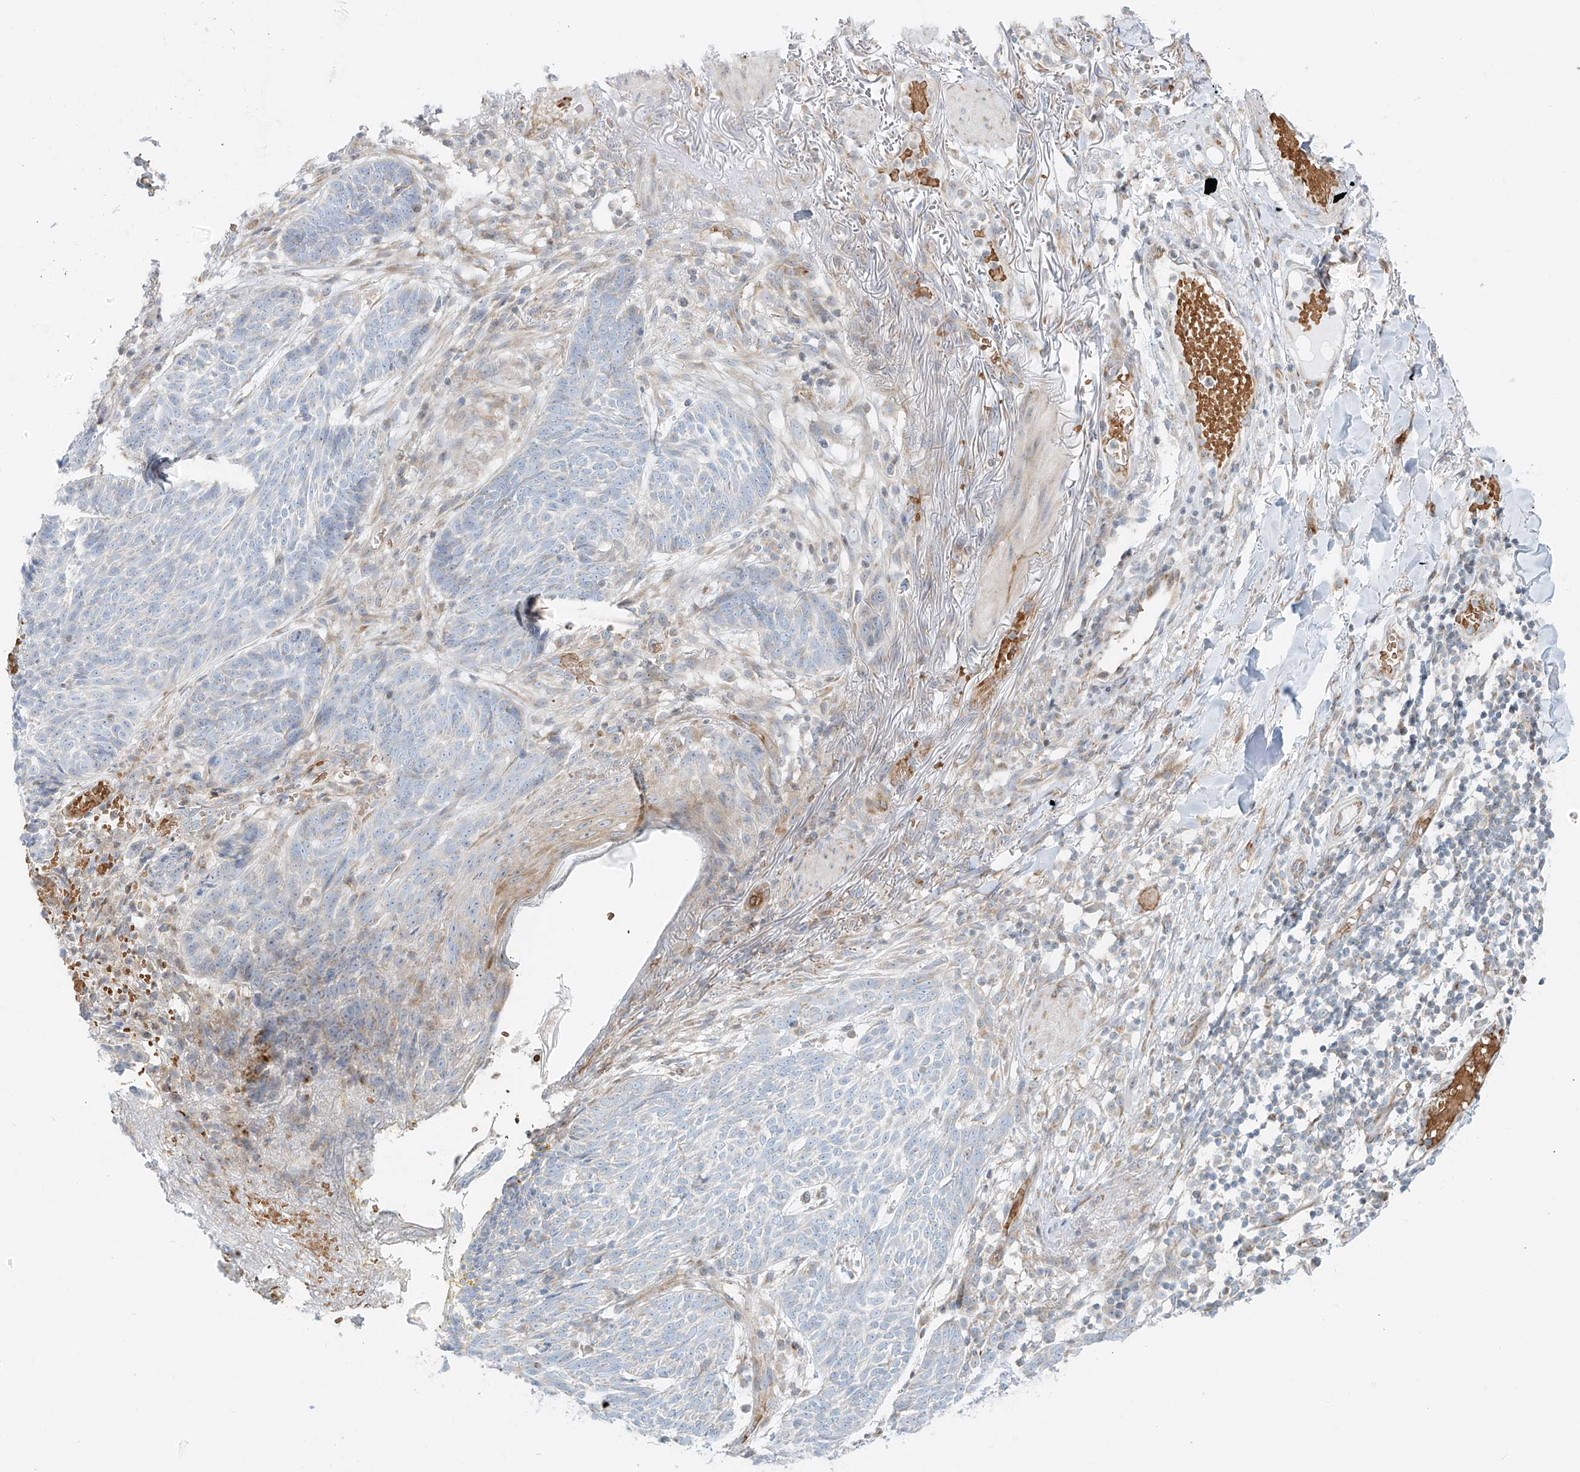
{"staining": {"intensity": "negative", "quantity": "none", "location": "none"}, "tissue": "skin cancer", "cell_type": "Tumor cells", "image_type": "cancer", "snomed": [{"axis": "morphology", "description": "Normal tissue, NOS"}, {"axis": "morphology", "description": "Basal cell carcinoma"}, {"axis": "topography", "description": "Skin"}], "caption": "High power microscopy micrograph of an IHC image of basal cell carcinoma (skin), revealing no significant staining in tumor cells.", "gene": "EIPR1", "patient": {"sex": "male", "age": 64}}